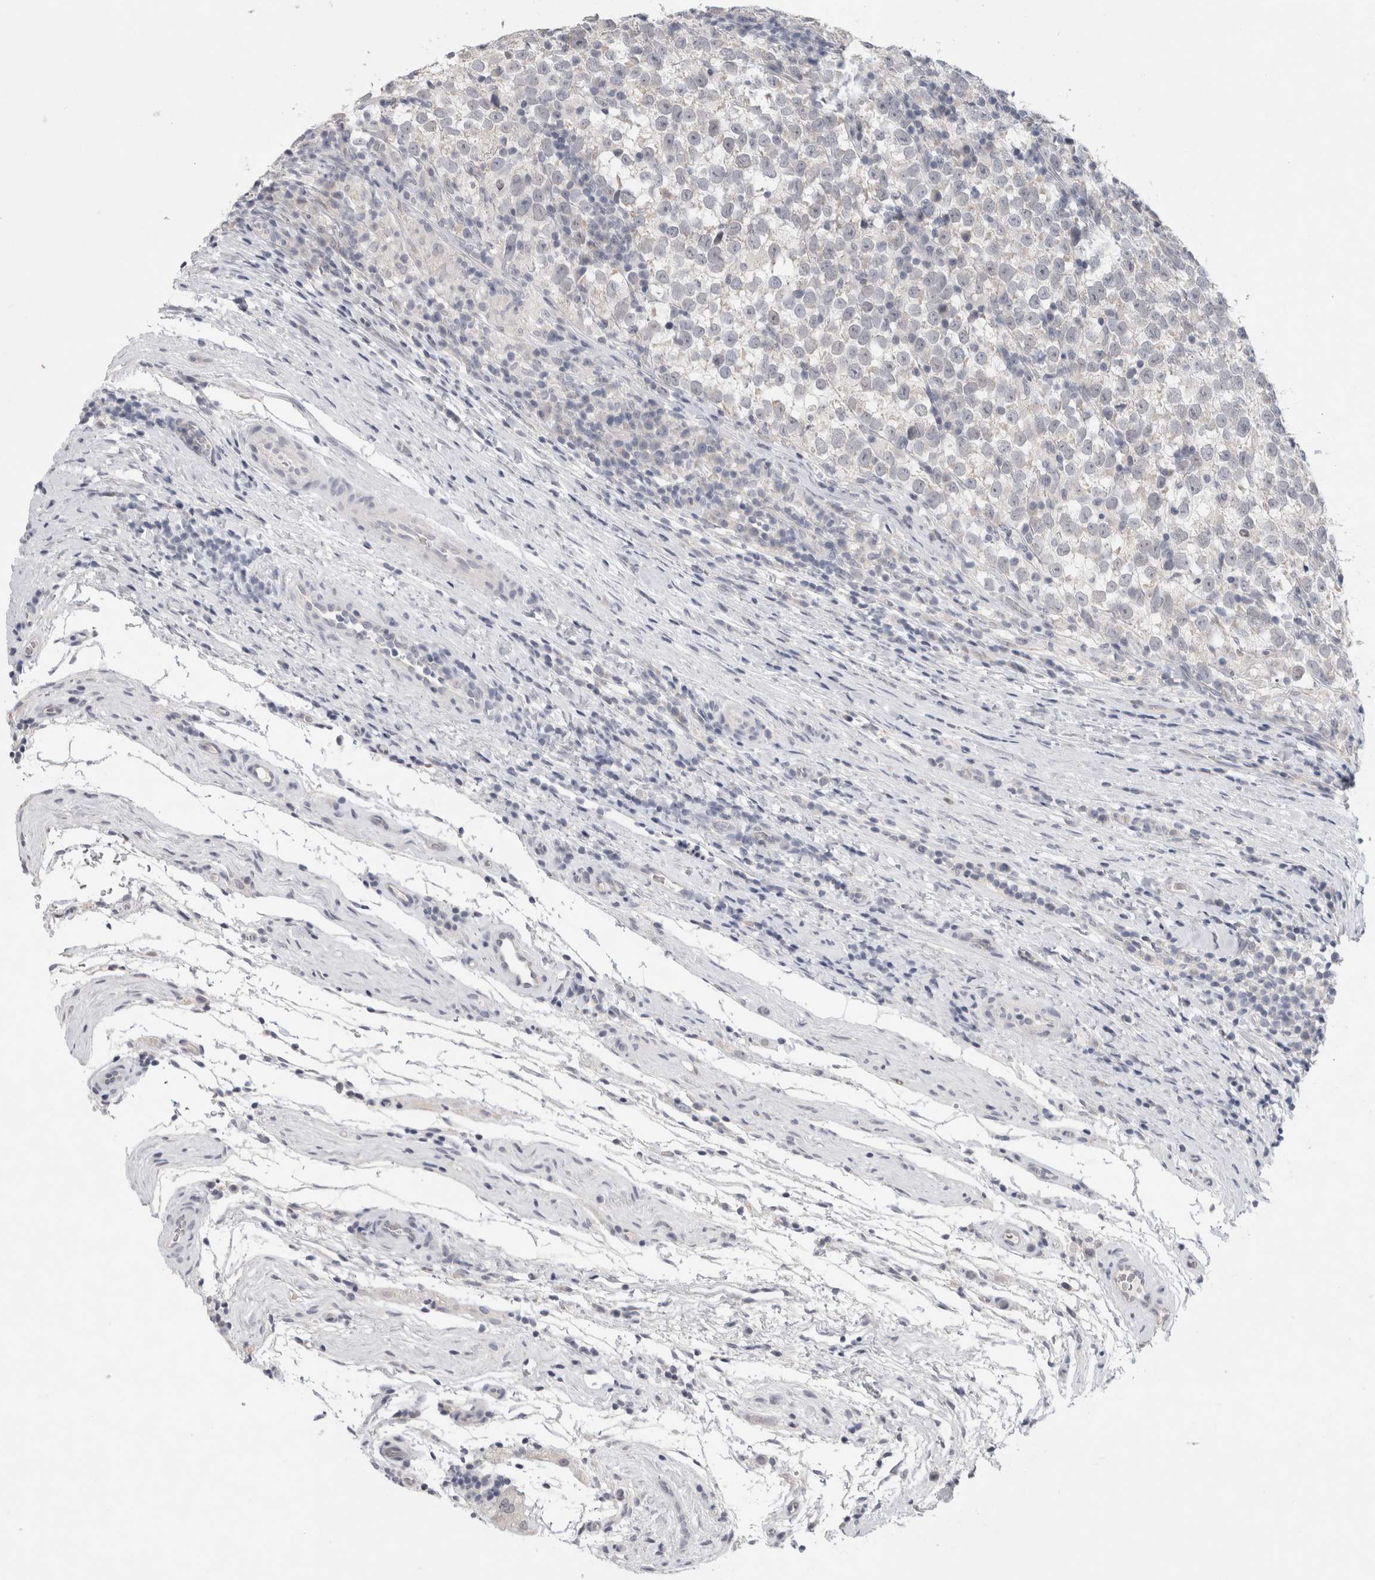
{"staining": {"intensity": "negative", "quantity": "none", "location": "none"}, "tissue": "testis cancer", "cell_type": "Tumor cells", "image_type": "cancer", "snomed": [{"axis": "morphology", "description": "Normal tissue, NOS"}, {"axis": "morphology", "description": "Seminoma, NOS"}, {"axis": "topography", "description": "Testis"}], "caption": "A high-resolution photomicrograph shows IHC staining of testis cancer (seminoma), which demonstrates no significant staining in tumor cells.", "gene": "TONSL", "patient": {"sex": "male", "age": 43}}